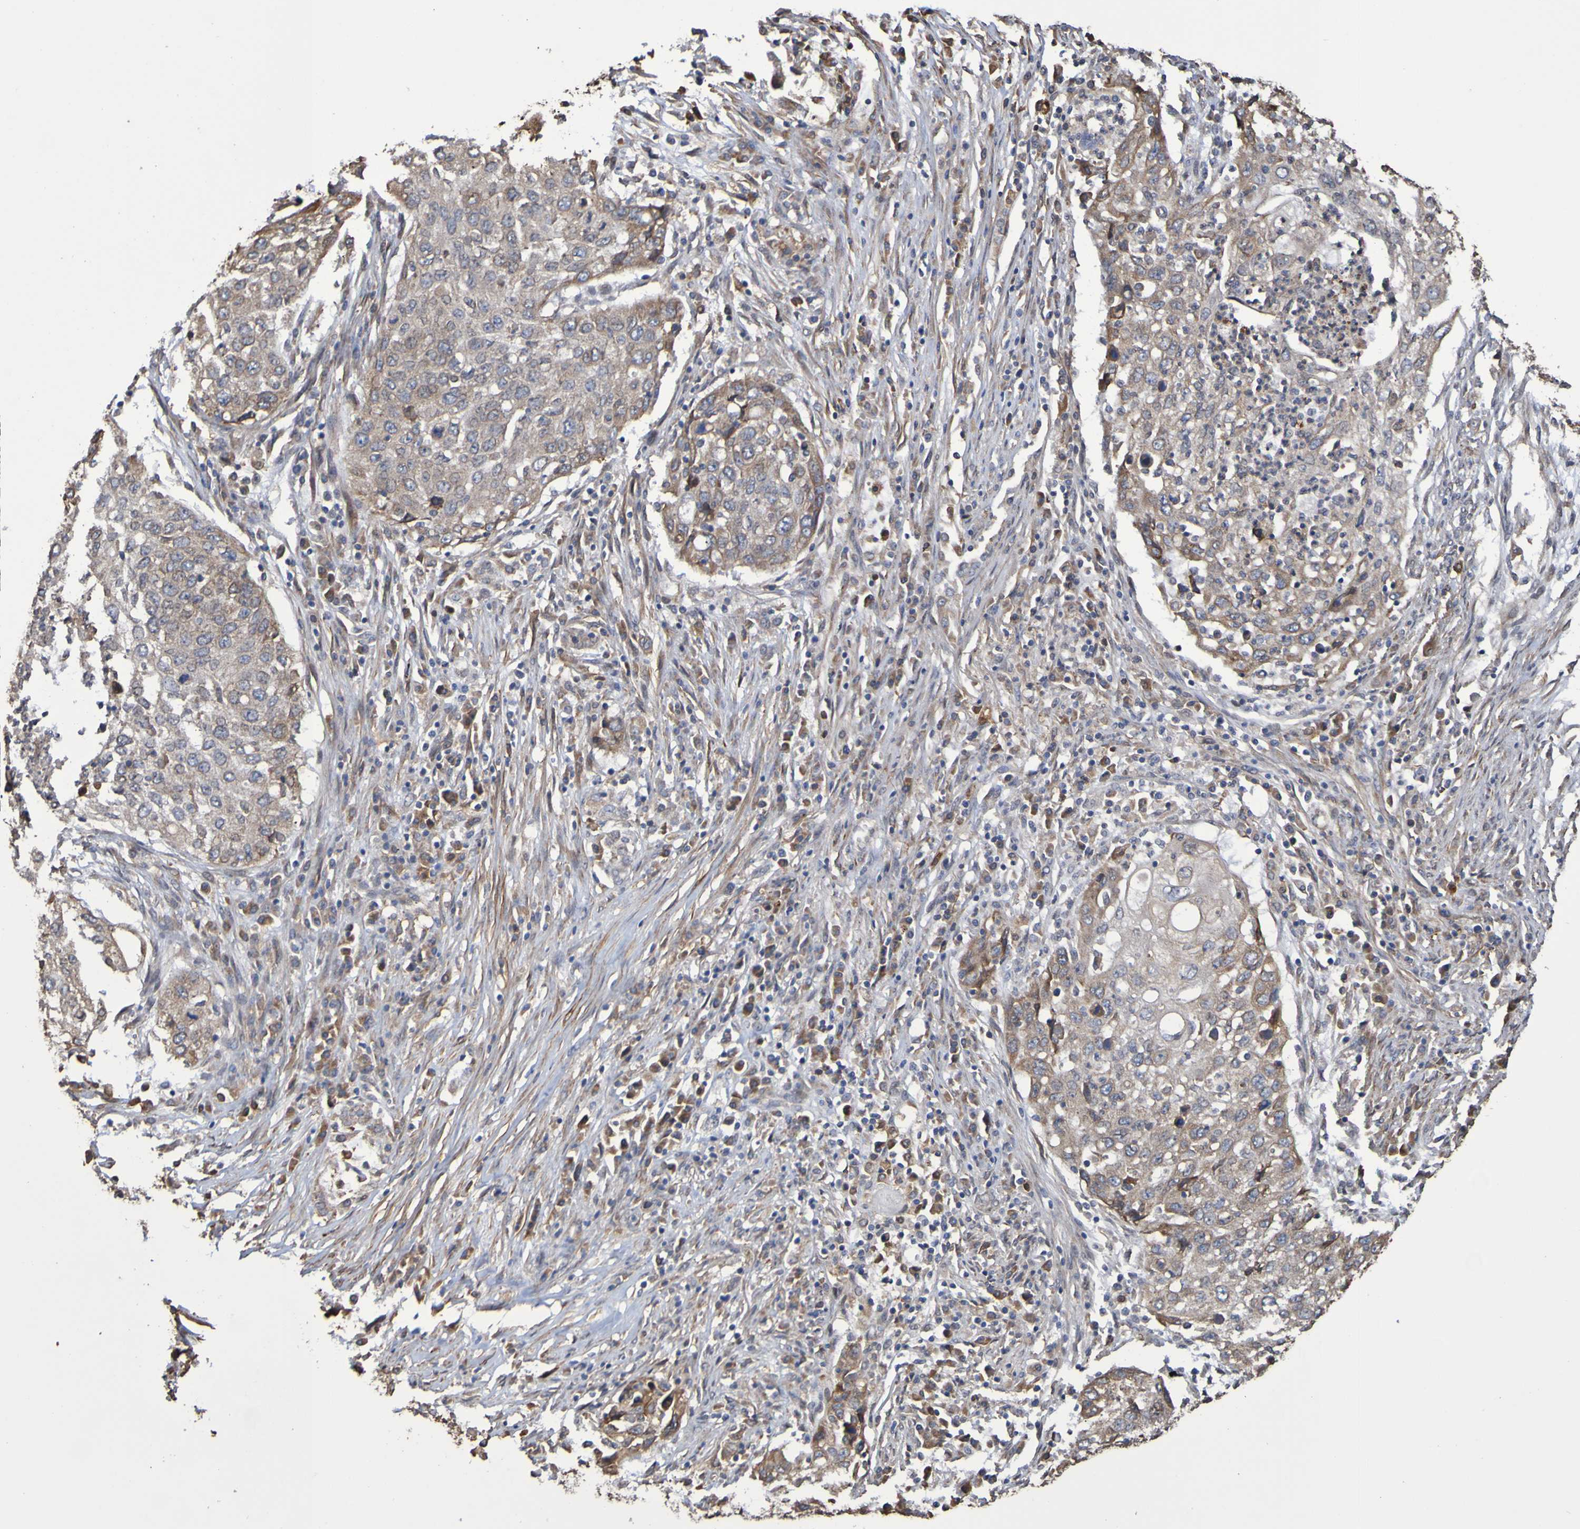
{"staining": {"intensity": "weak", "quantity": ">75%", "location": "cytoplasmic/membranous"}, "tissue": "lung cancer", "cell_type": "Tumor cells", "image_type": "cancer", "snomed": [{"axis": "morphology", "description": "Squamous cell carcinoma, NOS"}, {"axis": "topography", "description": "Lung"}], "caption": "Brown immunohistochemical staining in human lung cancer (squamous cell carcinoma) exhibits weak cytoplasmic/membranous staining in about >75% of tumor cells. Nuclei are stained in blue.", "gene": "RAB11A", "patient": {"sex": "female", "age": 63}}